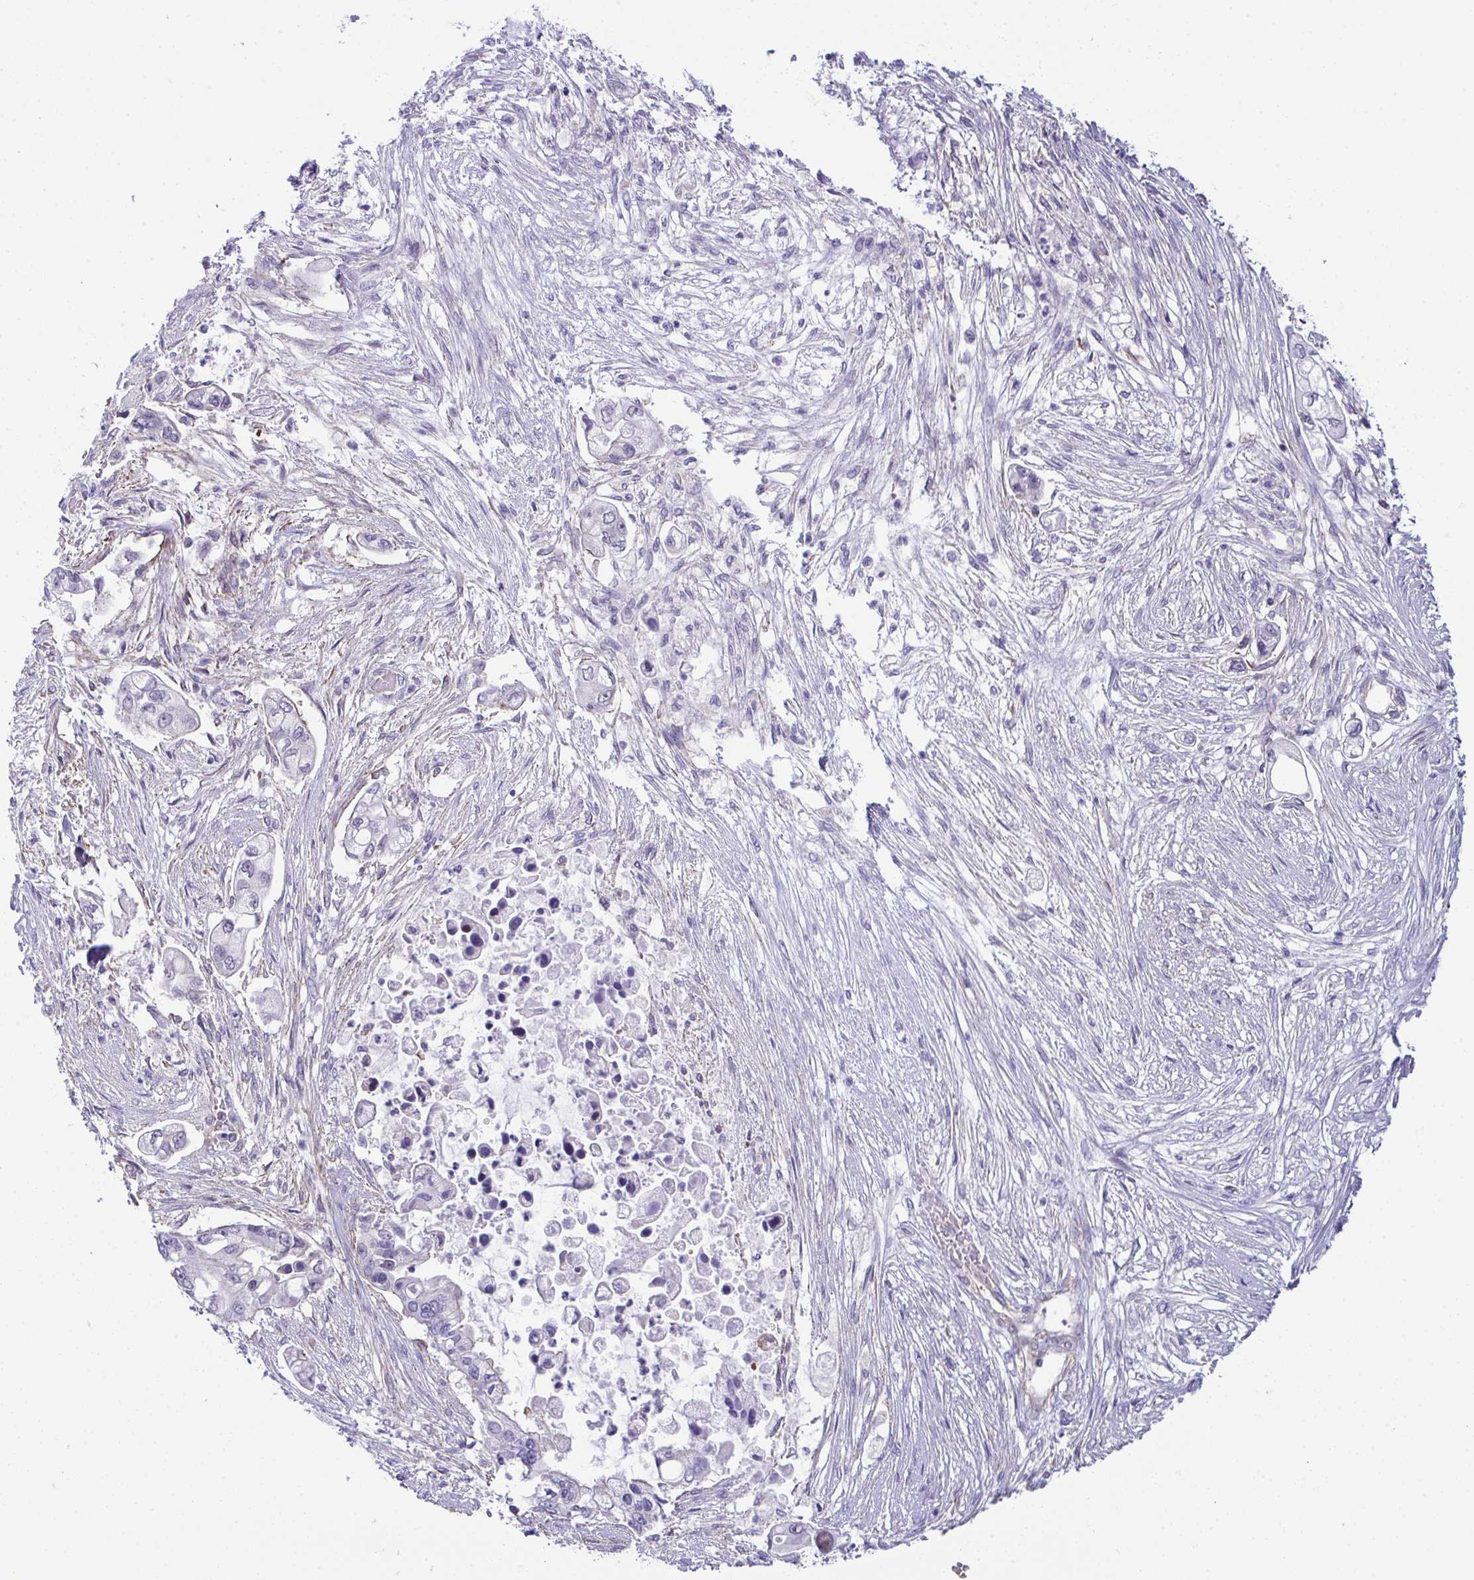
{"staining": {"intensity": "negative", "quantity": "none", "location": "none"}, "tissue": "pancreatic cancer", "cell_type": "Tumor cells", "image_type": "cancer", "snomed": [{"axis": "morphology", "description": "Adenocarcinoma, NOS"}, {"axis": "topography", "description": "Pancreas"}], "caption": "Immunohistochemistry (IHC) of human pancreatic cancer demonstrates no staining in tumor cells.", "gene": "MYL12A", "patient": {"sex": "female", "age": 69}}